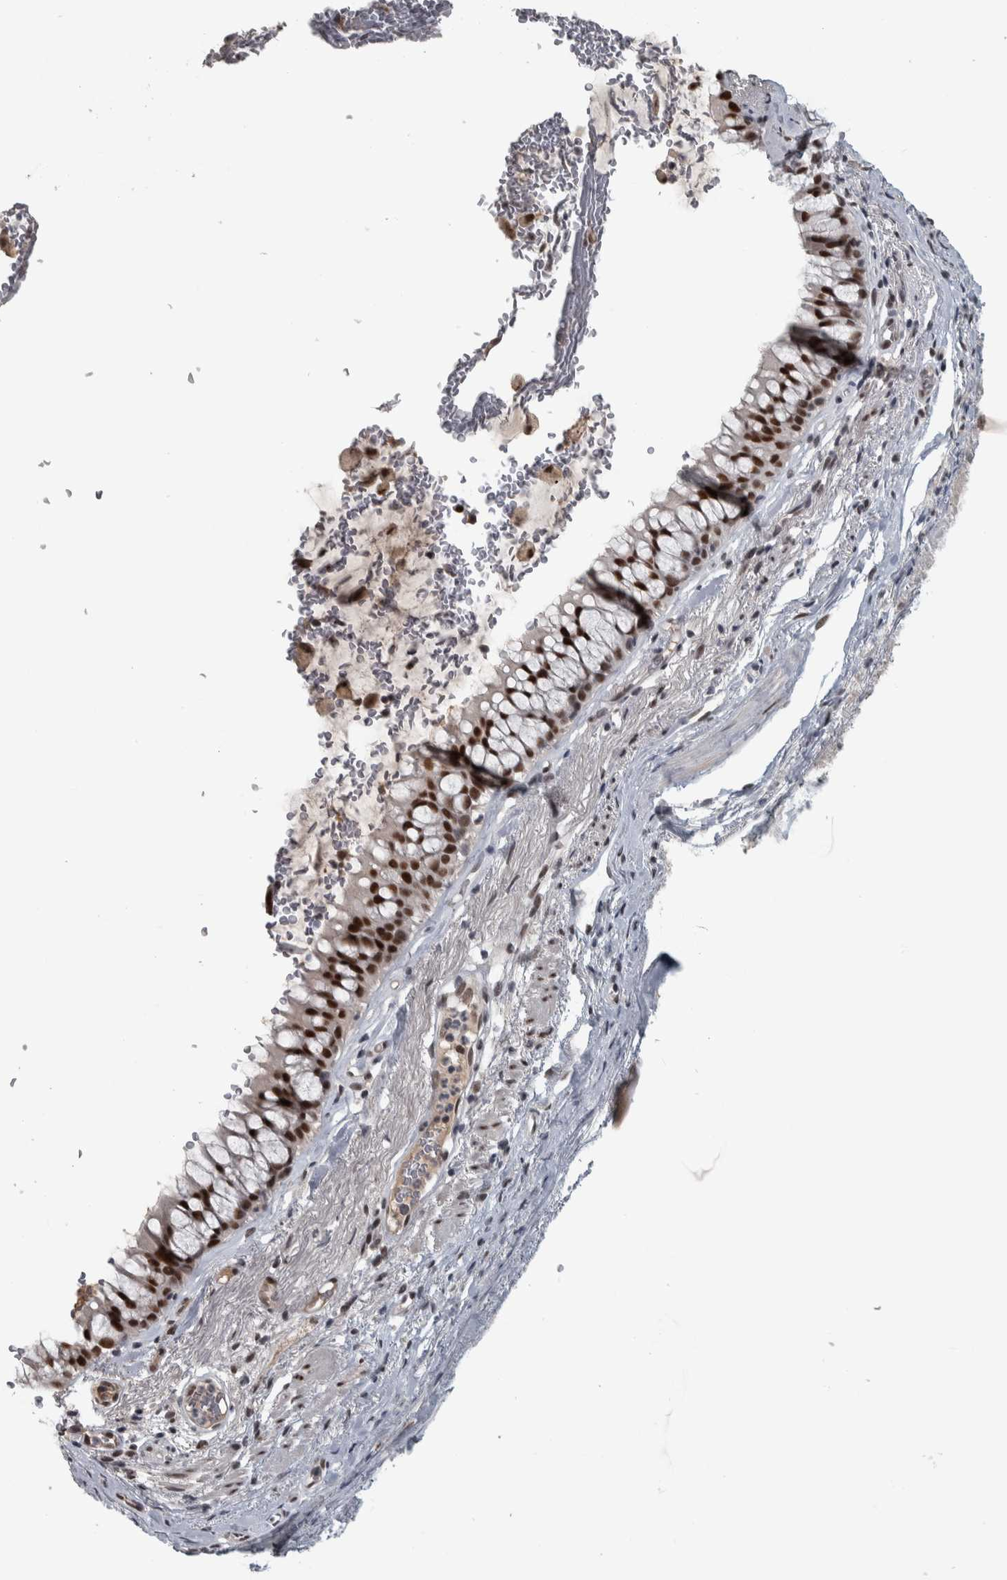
{"staining": {"intensity": "strong", "quantity": ">75%", "location": "nuclear"}, "tissue": "bronchus", "cell_type": "Respiratory epithelial cells", "image_type": "normal", "snomed": [{"axis": "morphology", "description": "Normal tissue, NOS"}, {"axis": "topography", "description": "Cartilage tissue"}, {"axis": "topography", "description": "Bronchus"}], "caption": "The photomicrograph exhibits immunohistochemical staining of benign bronchus. There is strong nuclear staining is appreciated in approximately >75% of respiratory epithelial cells. Ihc stains the protein of interest in brown and the nuclei are stained blue.", "gene": "DDX42", "patient": {"sex": "female", "age": 53}}